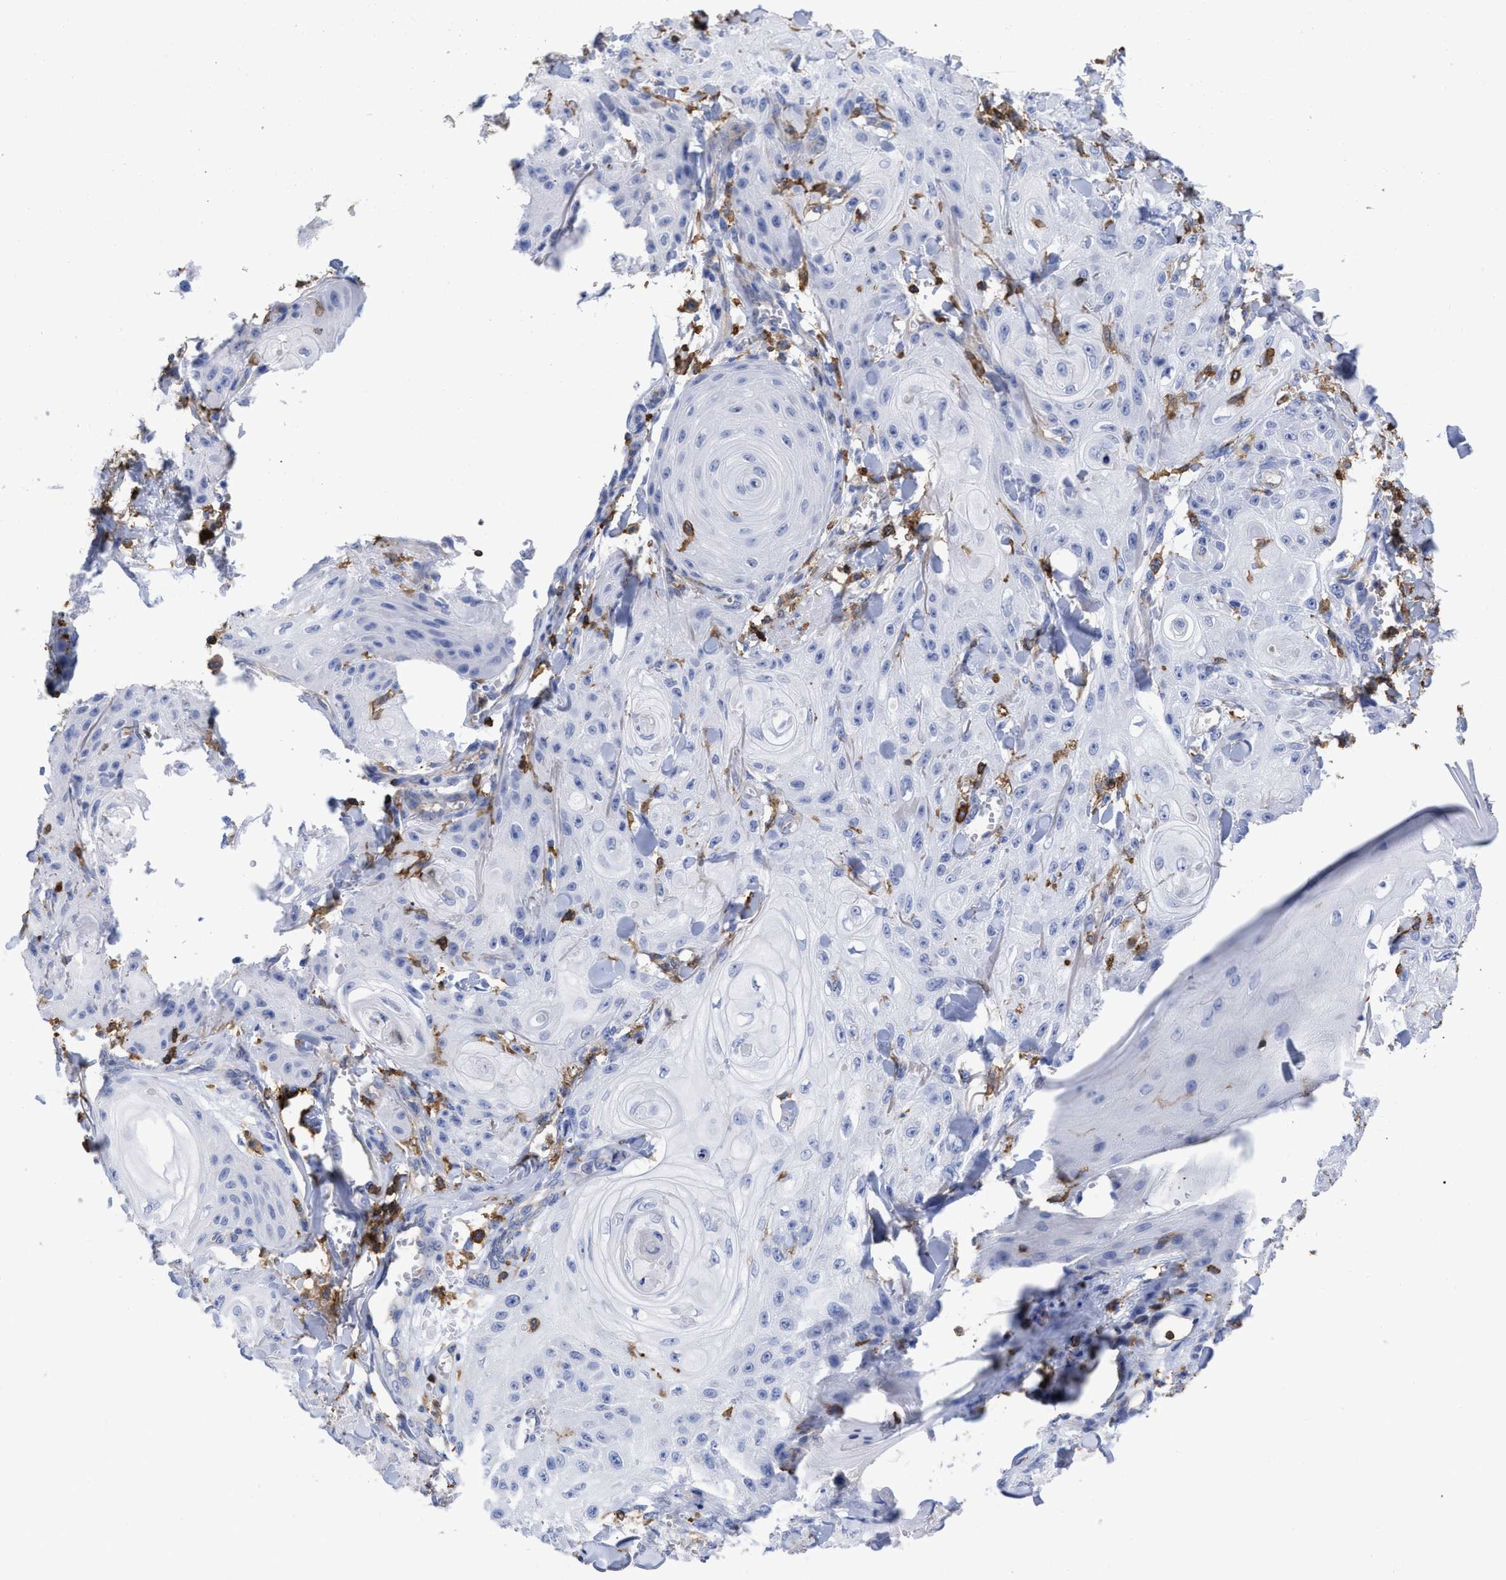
{"staining": {"intensity": "negative", "quantity": "none", "location": "none"}, "tissue": "skin cancer", "cell_type": "Tumor cells", "image_type": "cancer", "snomed": [{"axis": "morphology", "description": "Squamous cell carcinoma, NOS"}, {"axis": "topography", "description": "Skin"}], "caption": "High magnification brightfield microscopy of squamous cell carcinoma (skin) stained with DAB (3,3'-diaminobenzidine) (brown) and counterstained with hematoxylin (blue): tumor cells show no significant expression.", "gene": "HCLS1", "patient": {"sex": "male", "age": 74}}